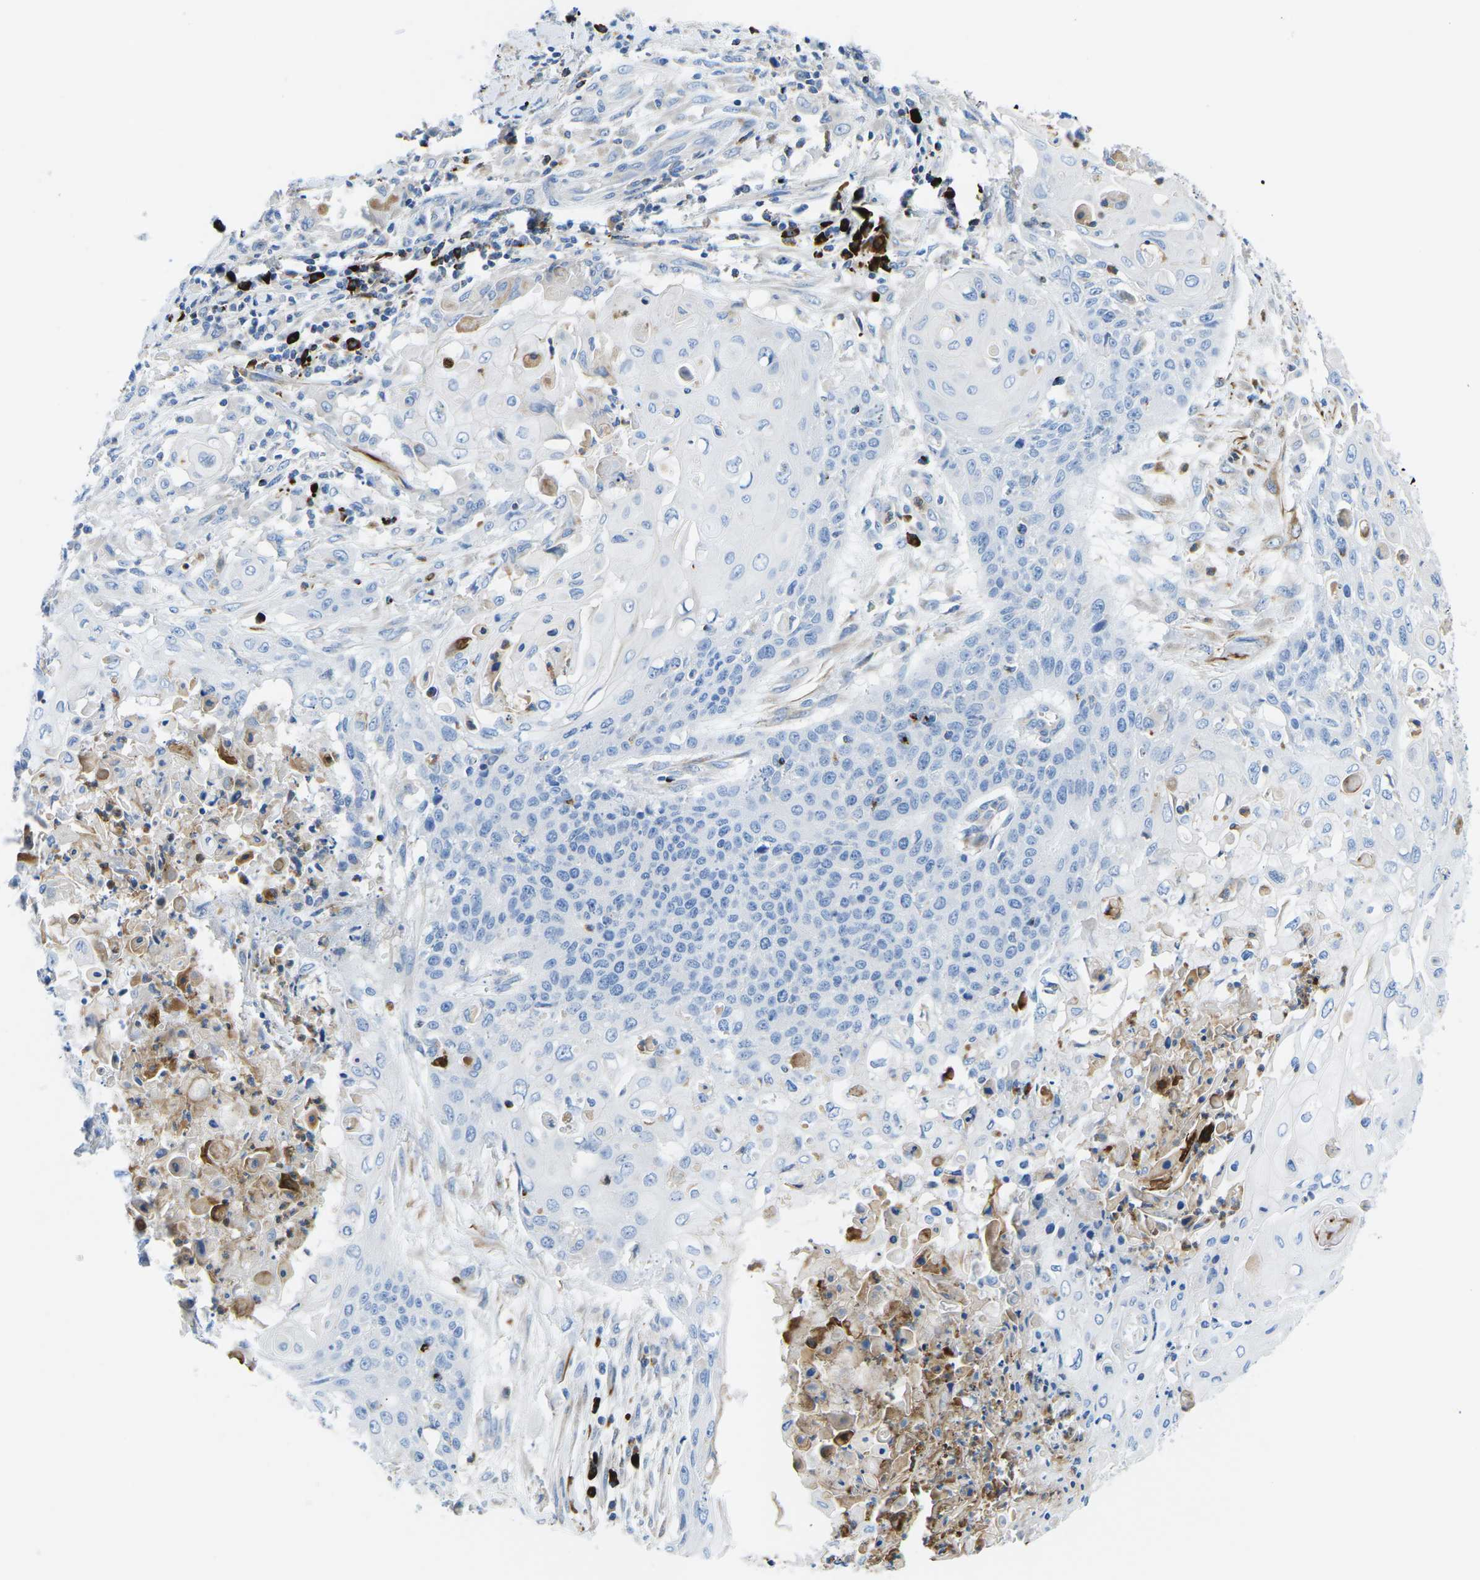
{"staining": {"intensity": "negative", "quantity": "none", "location": "none"}, "tissue": "cervical cancer", "cell_type": "Tumor cells", "image_type": "cancer", "snomed": [{"axis": "morphology", "description": "Squamous cell carcinoma, NOS"}, {"axis": "topography", "description": "Cervix"}], "caption": "Immunohistochemical staining of human squamous cell carcinoma (cervical) exhibits no significant expression in tumor cells.", "gene": "MC4R", "patient": {"sex": "female", "age": 39}}